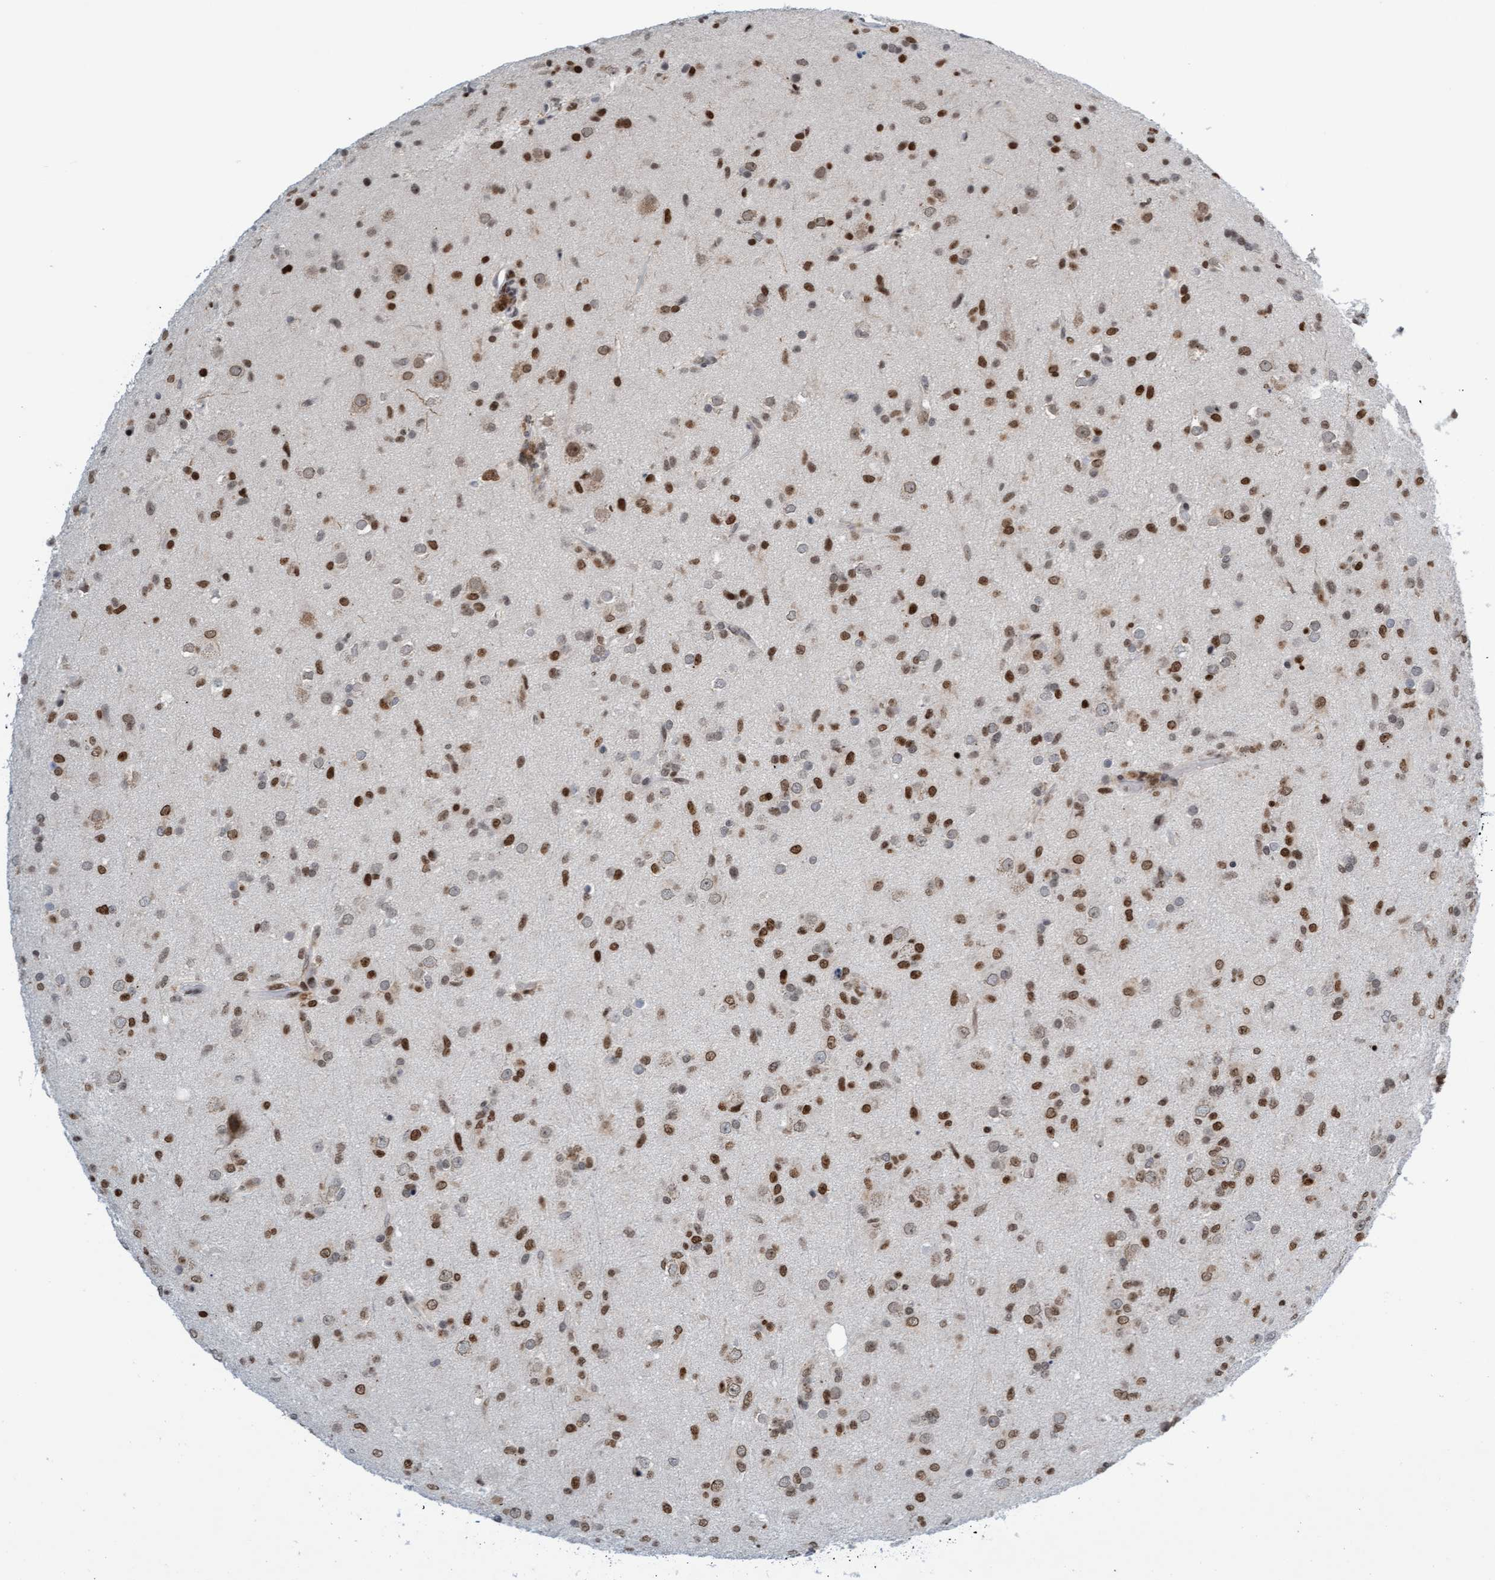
{"staining": {"intensity": "moderate", "quantity": "25%-75%", "location": "nuclear"}, "tissue": "glioma", "cell_type": "Tumor cells", "image_type": "cancer", "snomed": [{"axis": "morphology", "description": "Glioma, malignant, Low grade"}, {"axis": "topography", "description": "Brain"}], "caption": "A brown stain labels moderate nuclear positivity of a protein in human glioma tumor cells.", "gene": "GLRX2", "patient": {"sex": "male", "age": 65}}